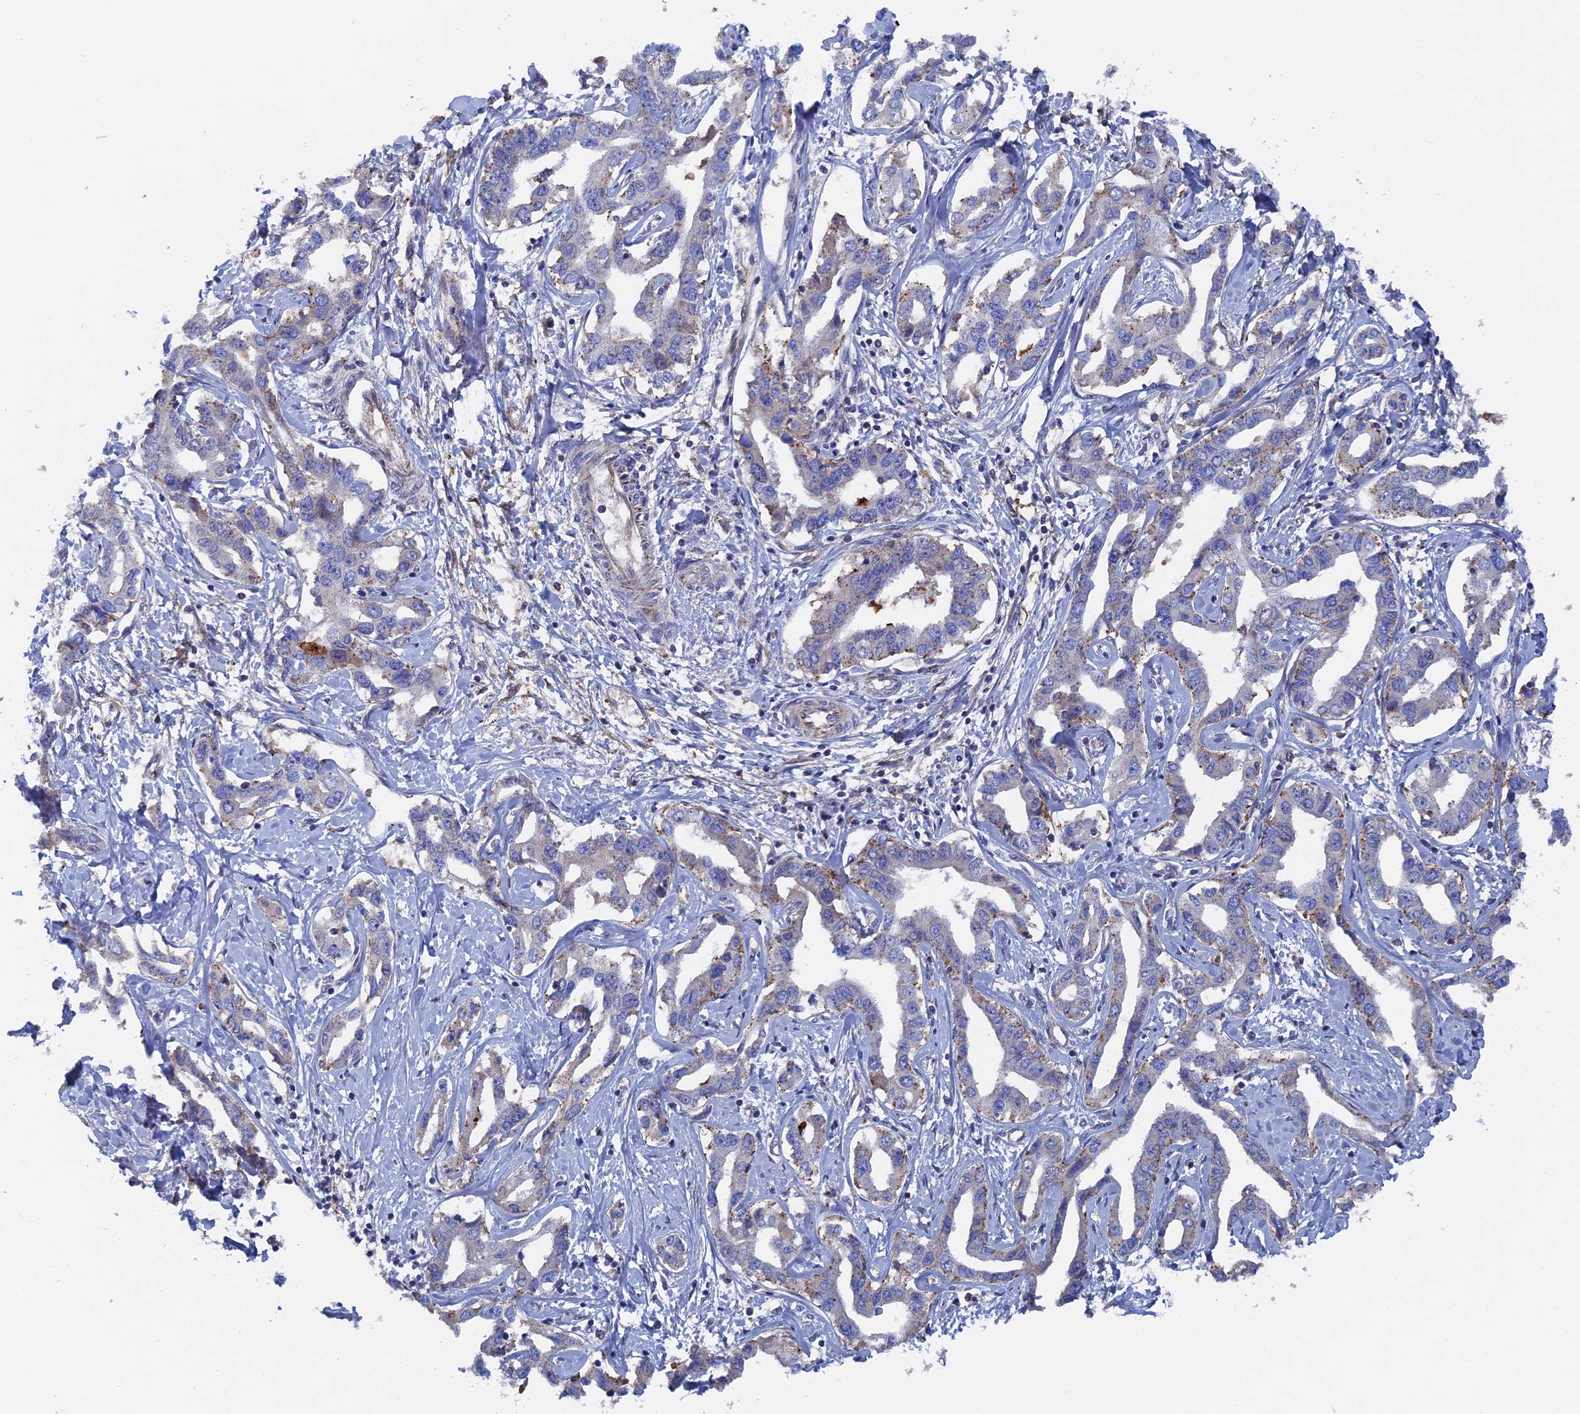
{"staining": {"intensity": "weak", "quantity": "<25%", "location": "cytoplasmic/membranous"}, "tissue": "liver cancer", "cell_type": "Tumor cells", "image_type": "cancer", "snomed": [{"axis": "morphology", "description": "Cholangiocarcinoma"}, {"axis": "topography", "description": "Liver"}], "caption": "Cholangiocarcinoma (liver) stained for a protein using IHC exhibits no staining tumor cells.", "gene": "SMG9", "patient": {"sex": "male", "age": 59}}